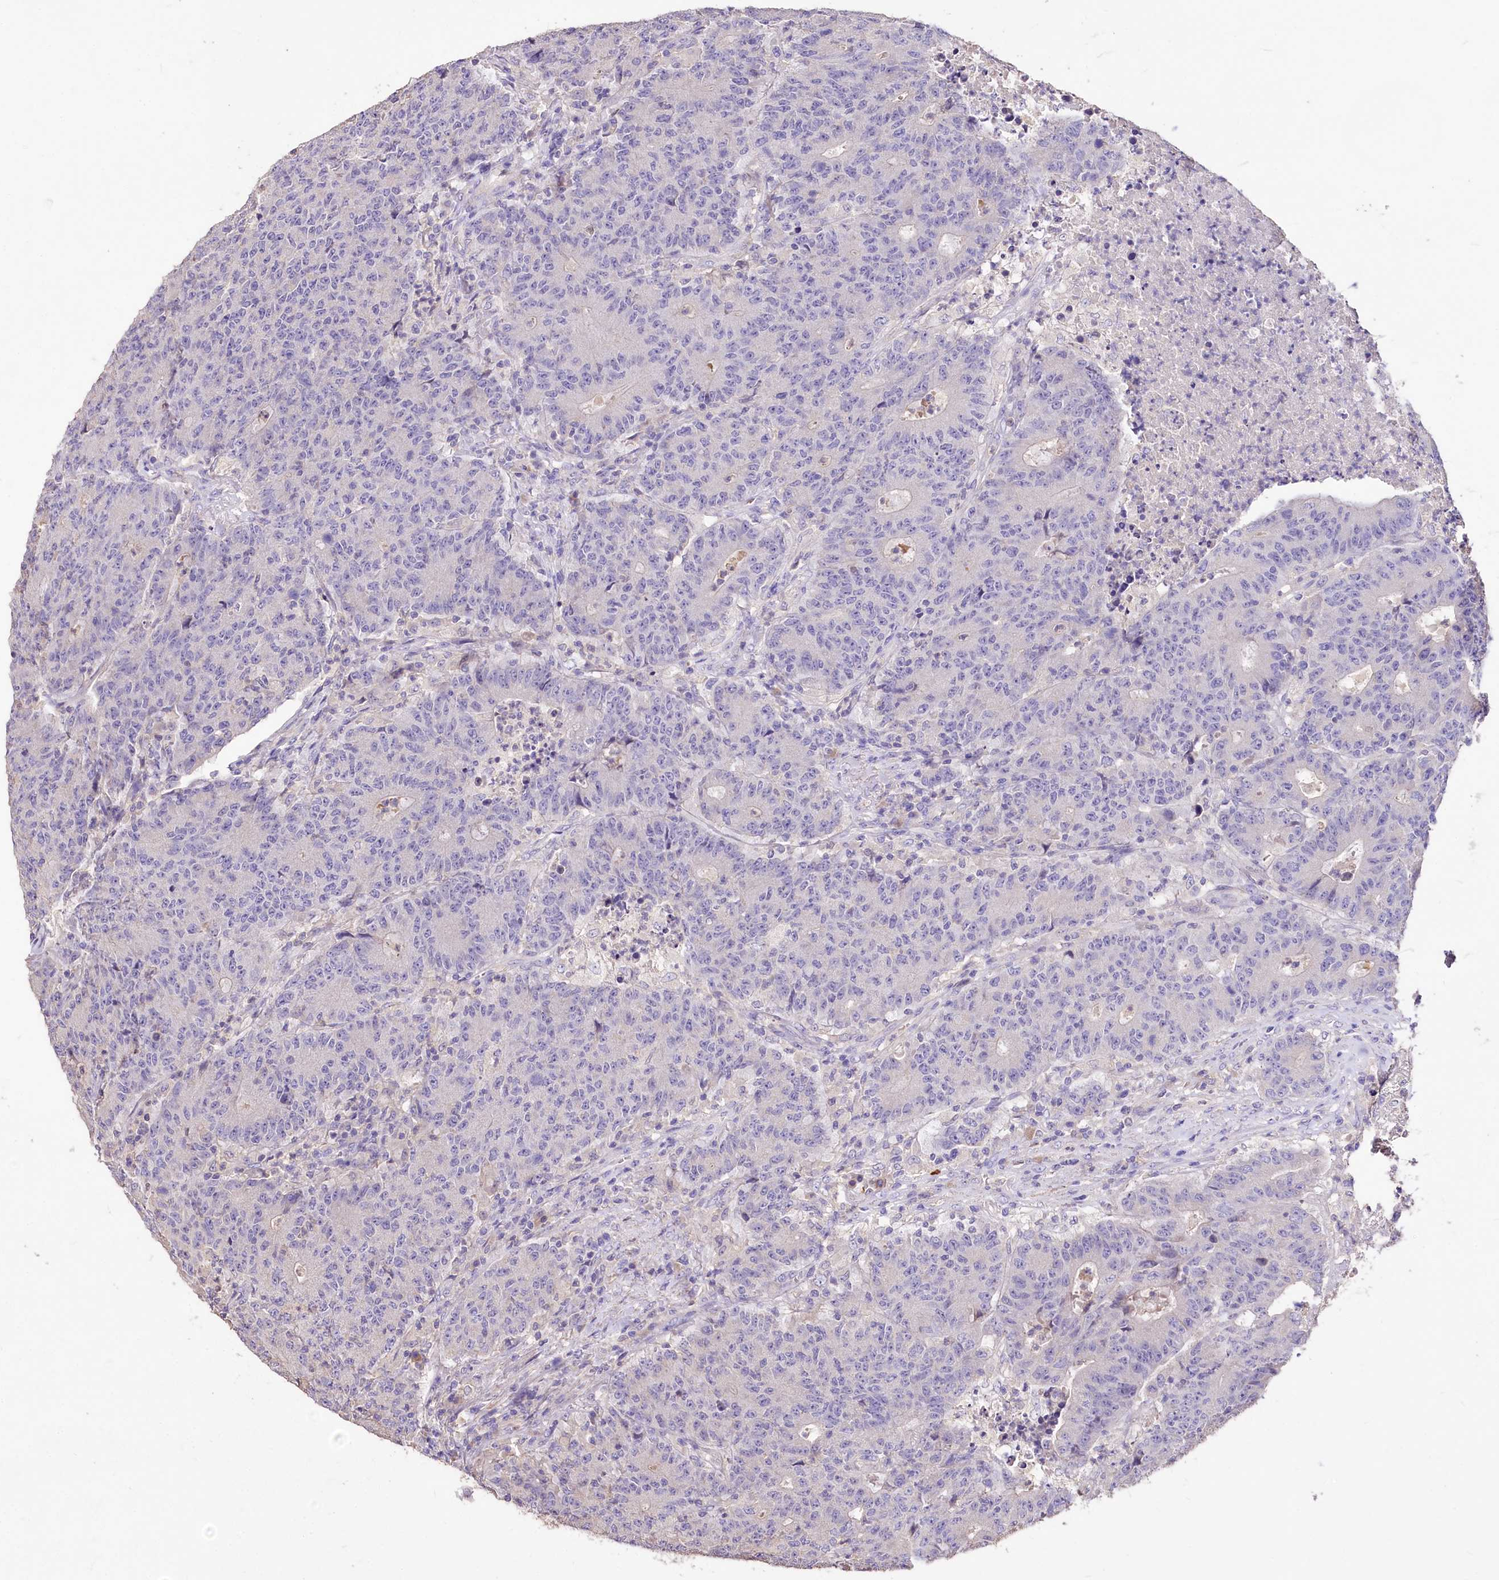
{"staining": {"intensity": "negative", "quantity": "none", "location": "none"}, "tissue": "colorectal cancer", "cell_type": "Tumor cells", "image_type": "cancer", "snomed": [{"axis": "morphology", "description": "Adenocarcinoma, NOS"}, {"axis": "topography", "description": "Colon"}], "caption": "Protein analysis of colorectal adenocarcinoma displays no significant staining in tumor cells.", "gene": "PCYOX1L", "patient": {"sex": "female", "age": 75}}